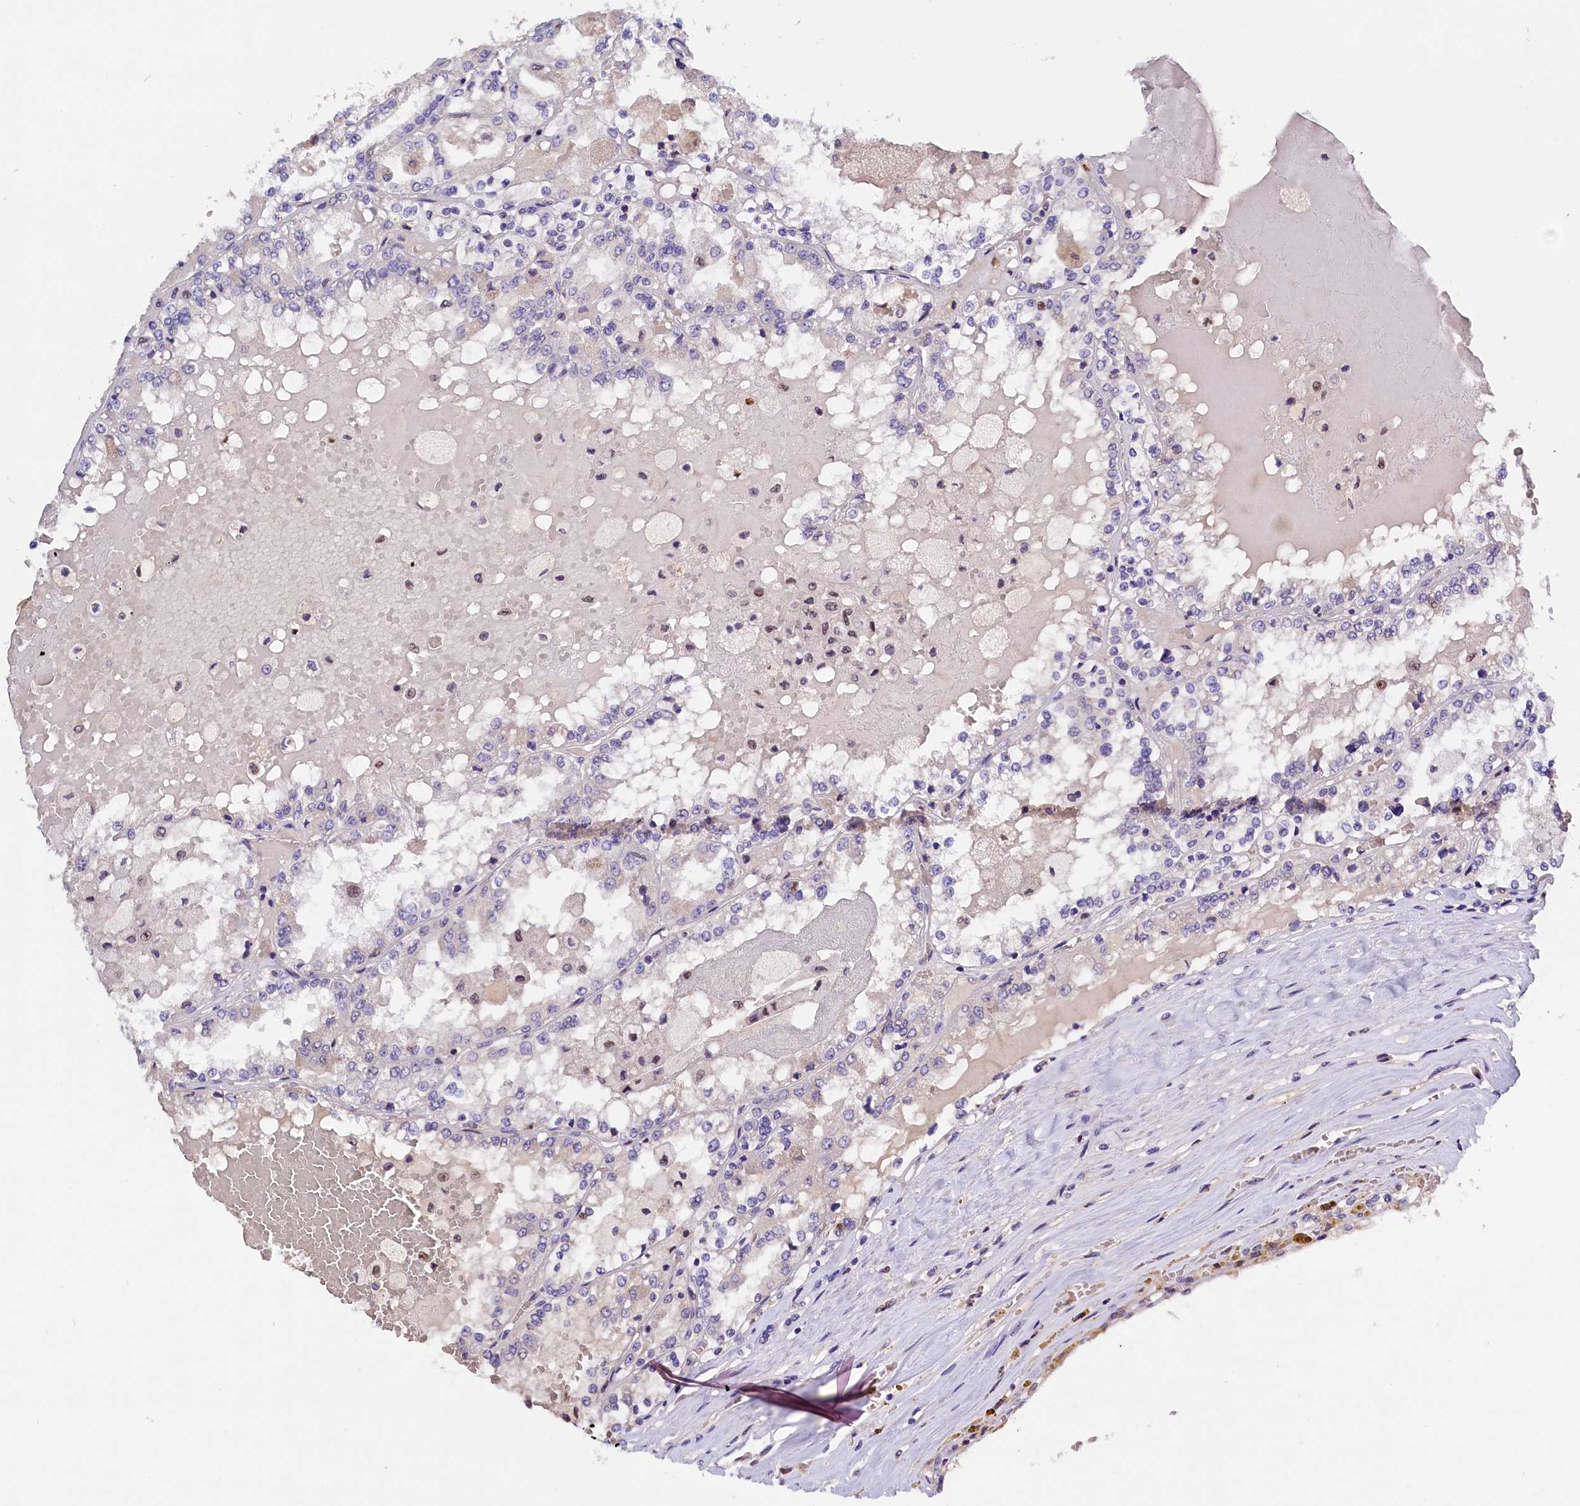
{"staining": {"intensity": "negative", "quantity": "none", "location": "none"}, "tissue": "renal cancer", "cell_type": "Tumor cells", "image_type": "cancer", "snomed": [{"axis": "morphology", "description": "Adenocarcinoma, NOS"}, {"axis": "topography", "description": "Kidney"}], "caption": "This histopathology image is of renal cancer (adenocarcinoma) stained with IHC to label a protein in brown with the nuclei are counter-stained blue. There is no staining in tumor cells.", "gene": "BTBD9", "patient": {"sex": "female", "age": 56}}